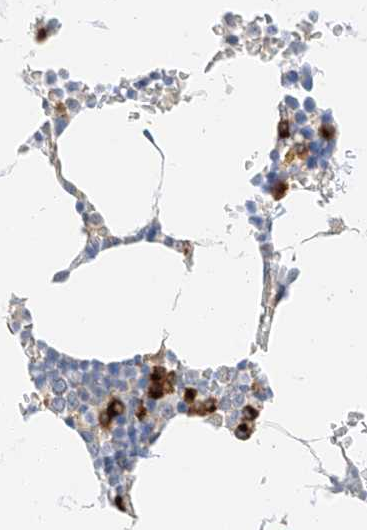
{"staining": {"intensity": "strong", "quantity": "<25%", "location": "cytoplasmic/membranous"}, "tissue": "bone marrow", "cell_type": "Hematopoietic cells", "image_type": "normal", "snomed": [{"axis": "morphology", "description": "Normal tissue, NOS"}, {"axis": "topography", "description": "Bone marrow"}], "caption": "Immunohistochemical staining of normal bone marrow demonstrates <25% levels of strong cytoplasmic/membranous protein positivity in approximately <25% of hematopoietic cells.", "gene": "CARMIL1", "patient": {"sex": "male", "age": 70}}